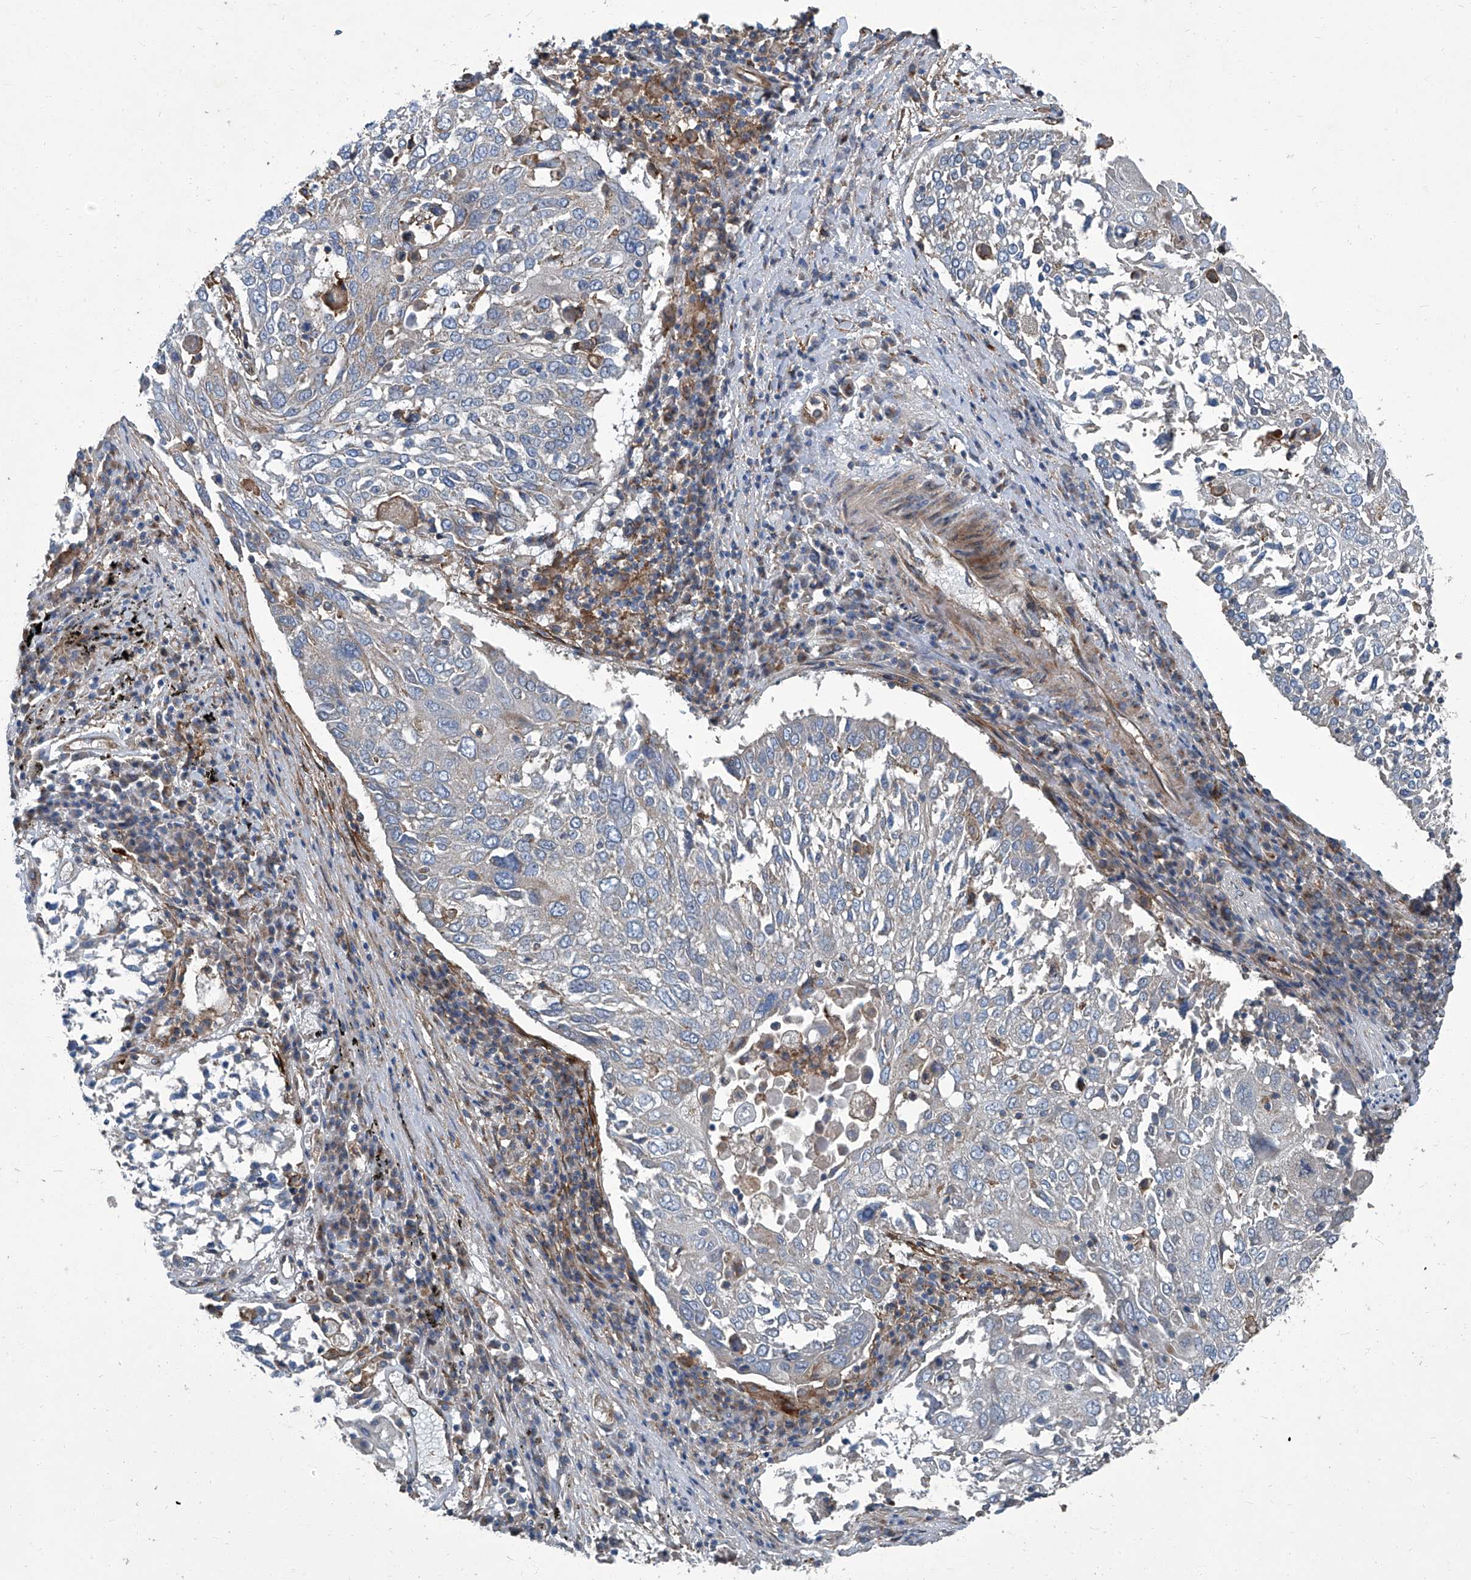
{"staining": {"intensity": "negative", "quantity": "none", "location": "none"}, "tissue": "lung cancer", "cell_type": "Tumor cells", "image_type": "cancer", "snomed": [{"axis": "morphology", "description": "Squamous cell carcinoma, NOS"}, {"axis": "topography", "description": "Lung"}], "caption": "This micrograph is of squamous cell carcinoma (lung) stained with immunohistochemistry (IHC) to label a protein in brown with the nuclei are counter-stained blue. There is no positivity in tumor cells.", "gene": "PIGH", "patient": {"sex": "male", "age": 65}}